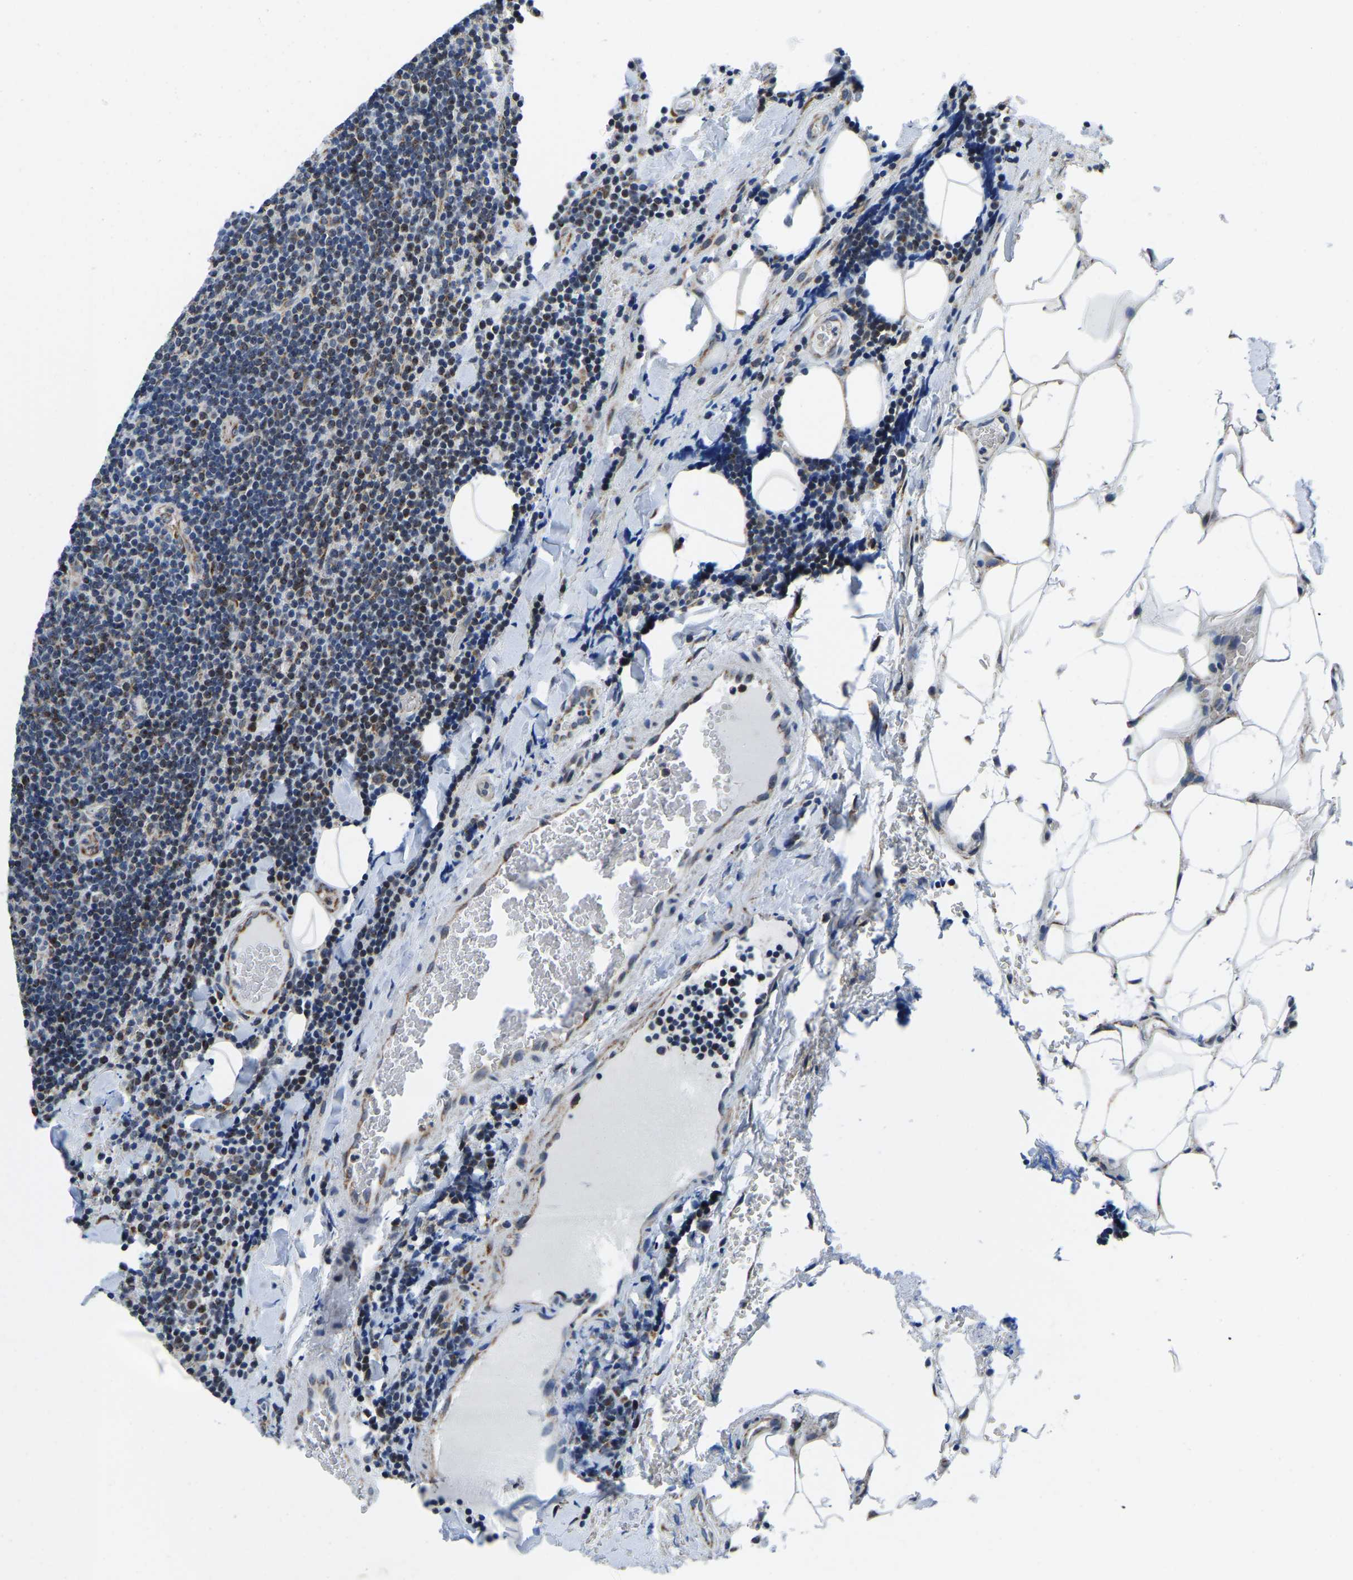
{"staining": {"intensity": "moderate", "quantity": "25%-75%", "location": "cytoplasmic/membranous,nuclear"}, "tissue": "lymphoma", "cell_type": "Tumor cells", "image_type": "cancer", "snomed": [{"axis": "morphology", "description": "Malignant lymphoma, non-Hodgkin's type, Low grade"}, {"axis": "topography", "description": "Lymph node"}], "caption": "The immunohistochemical stain shows moderate cytoplasmic/membranous and nuclear expression in tumor cells of lymphoma tissue.", "gene": "BNIP3L", "patient": {"sex": "male", "age": 66}}